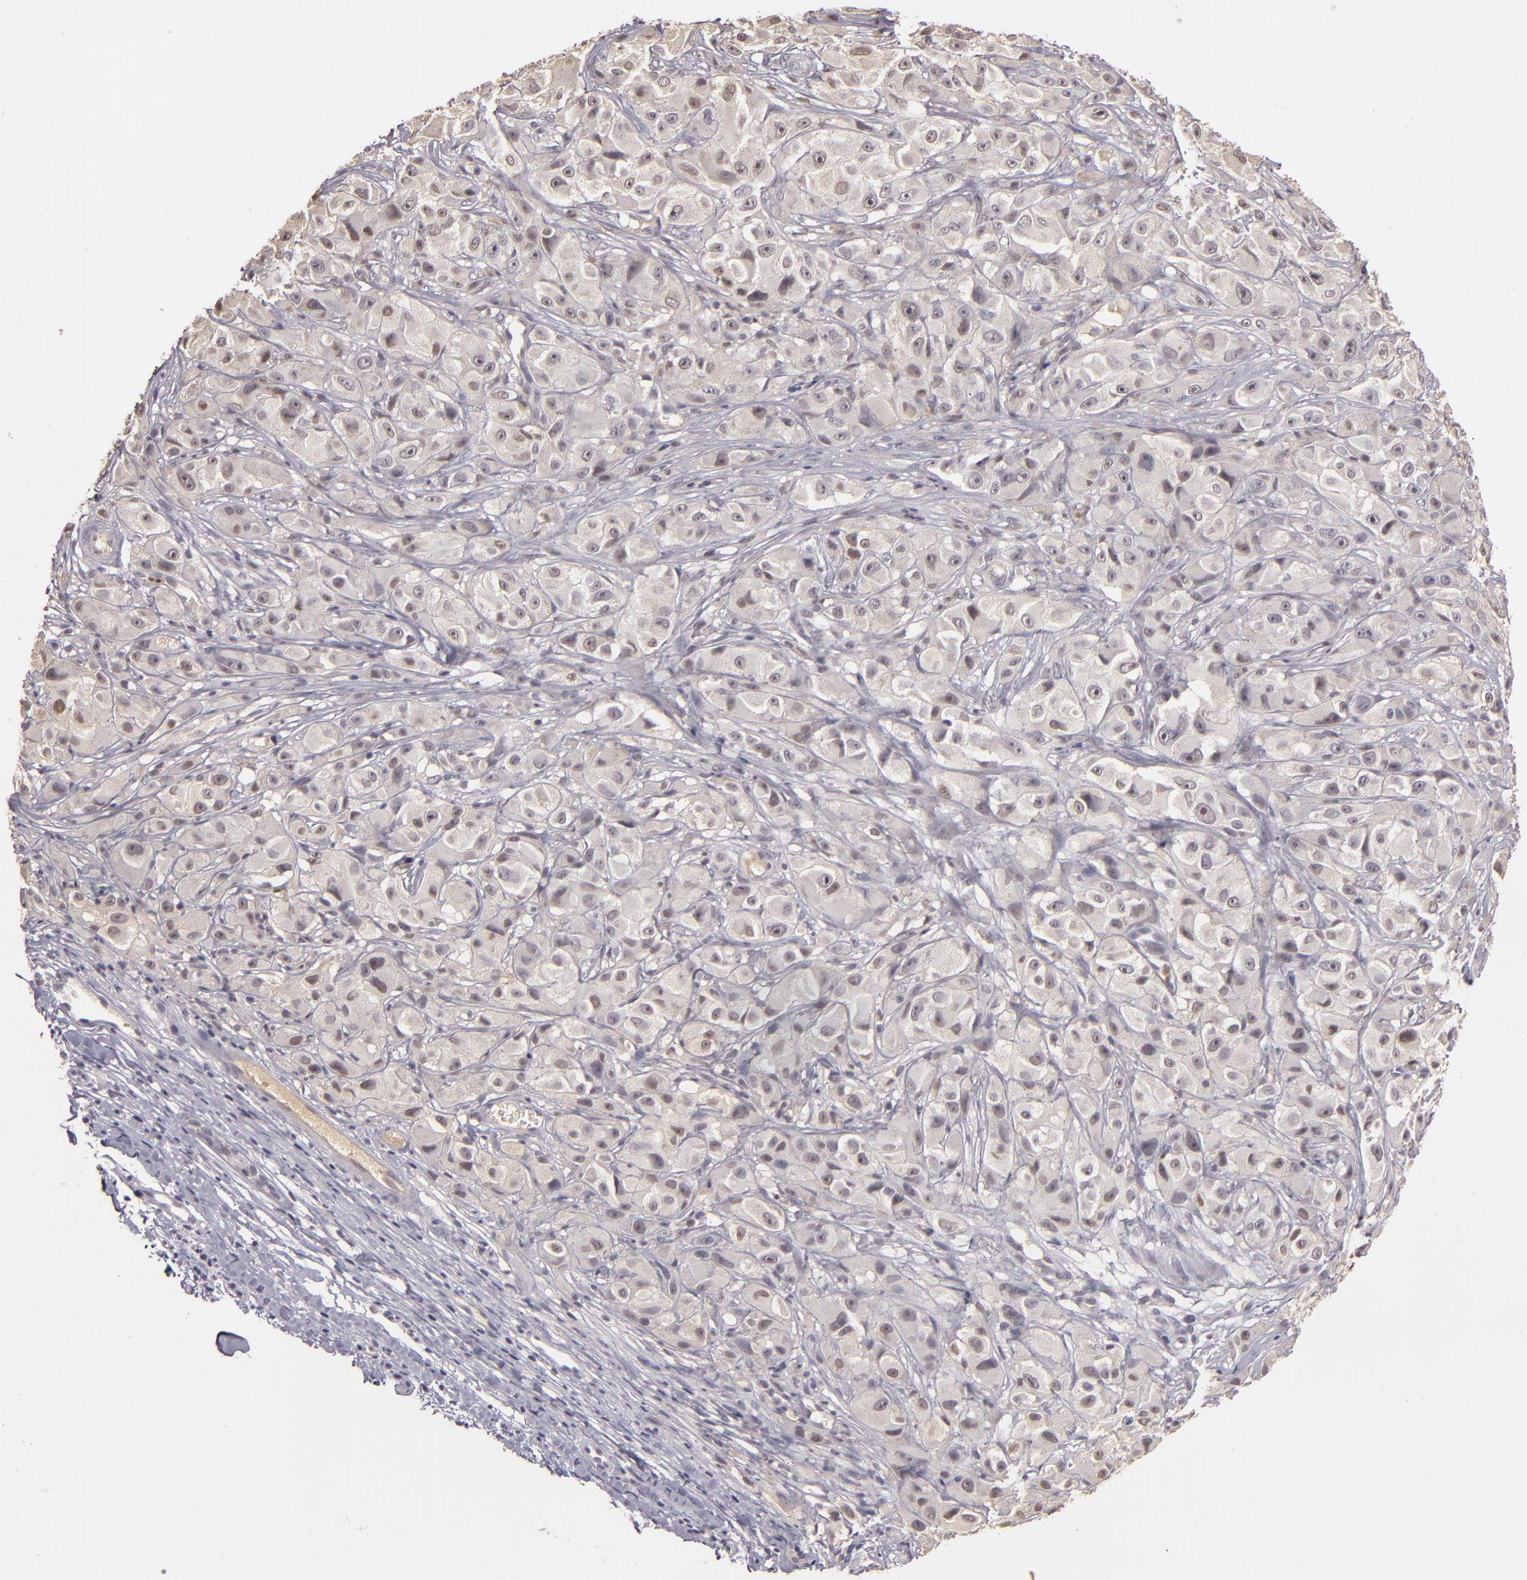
{"staining": {"intensity": "weak", "quantity": ">75%", "location": "cytoplasmic/membranous"}, "tissue": "melanoma", "cell_type": "Tumor cells", "image_type": "cancer", "snomed": [{"axis": "morphology", "description": "Malignant melanoma, NOS"}, {"axis": "topography", "description": "Skin"}], "caption": "Melanoma stained with a protein marker exhibits weak staining in tumor cells.", "gene": "LRG1", "patient": {"sex": "male", "age": 56}}